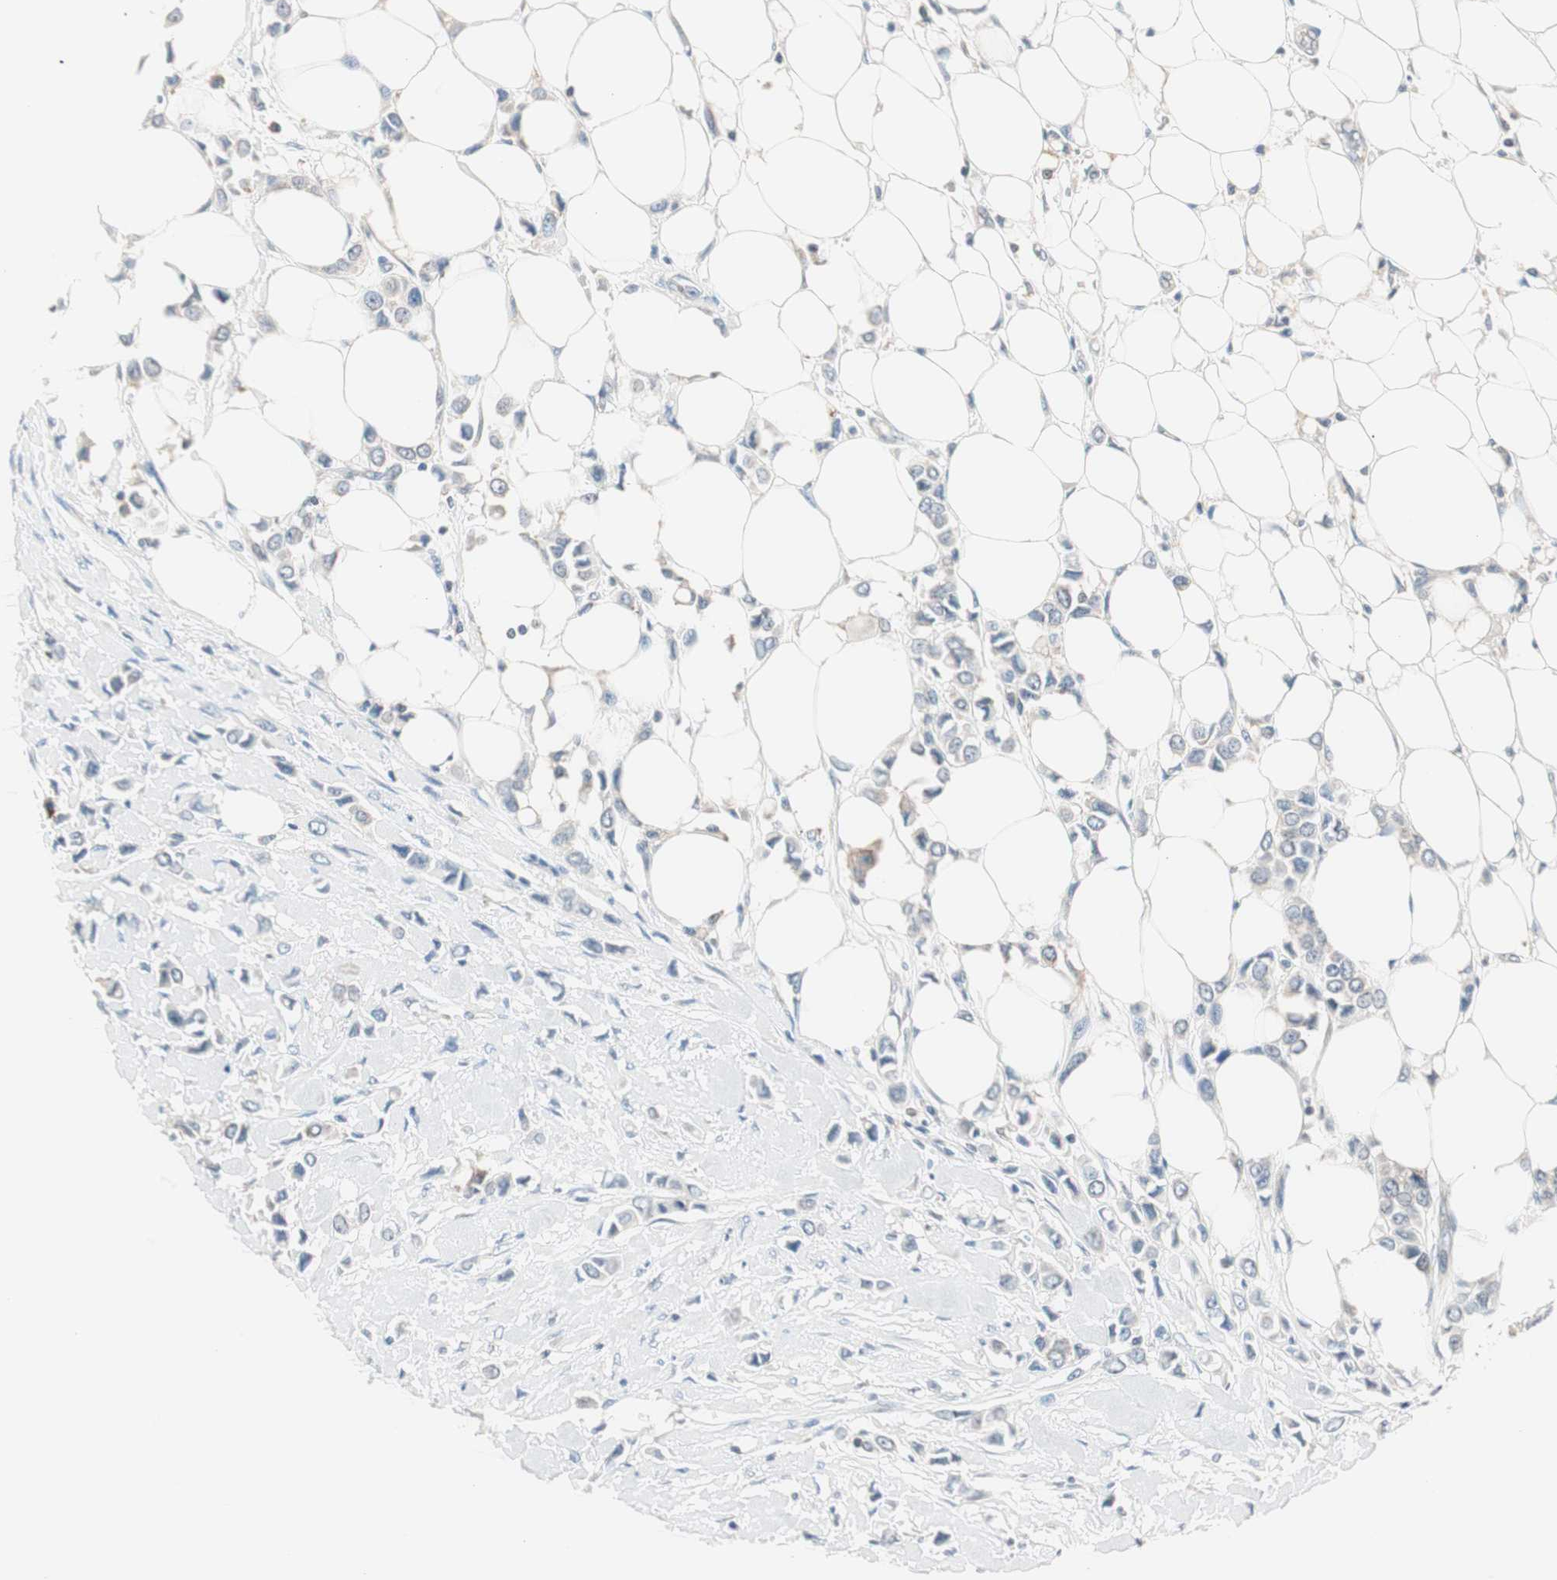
{"staining": {"intensity": "weak", "quantity": "<25%", "location": "cytoplasmic/membranous"}, "tissue": "breast cancer", "cell_type": "Tumor cells", "image_type": "cancer", "snomed": [{"axis": "morphology", "description": "Lobular carcinoma"}, {"axis": "topography", "description": "Breast"}], "caption": "This is an immunohistochemistry (IHC) histopathology image of human breast lobular carcinoma. There is no expression in tumor cells.", "gene": "RAD54B", "patient": {"sex": "female", "age": 51}}